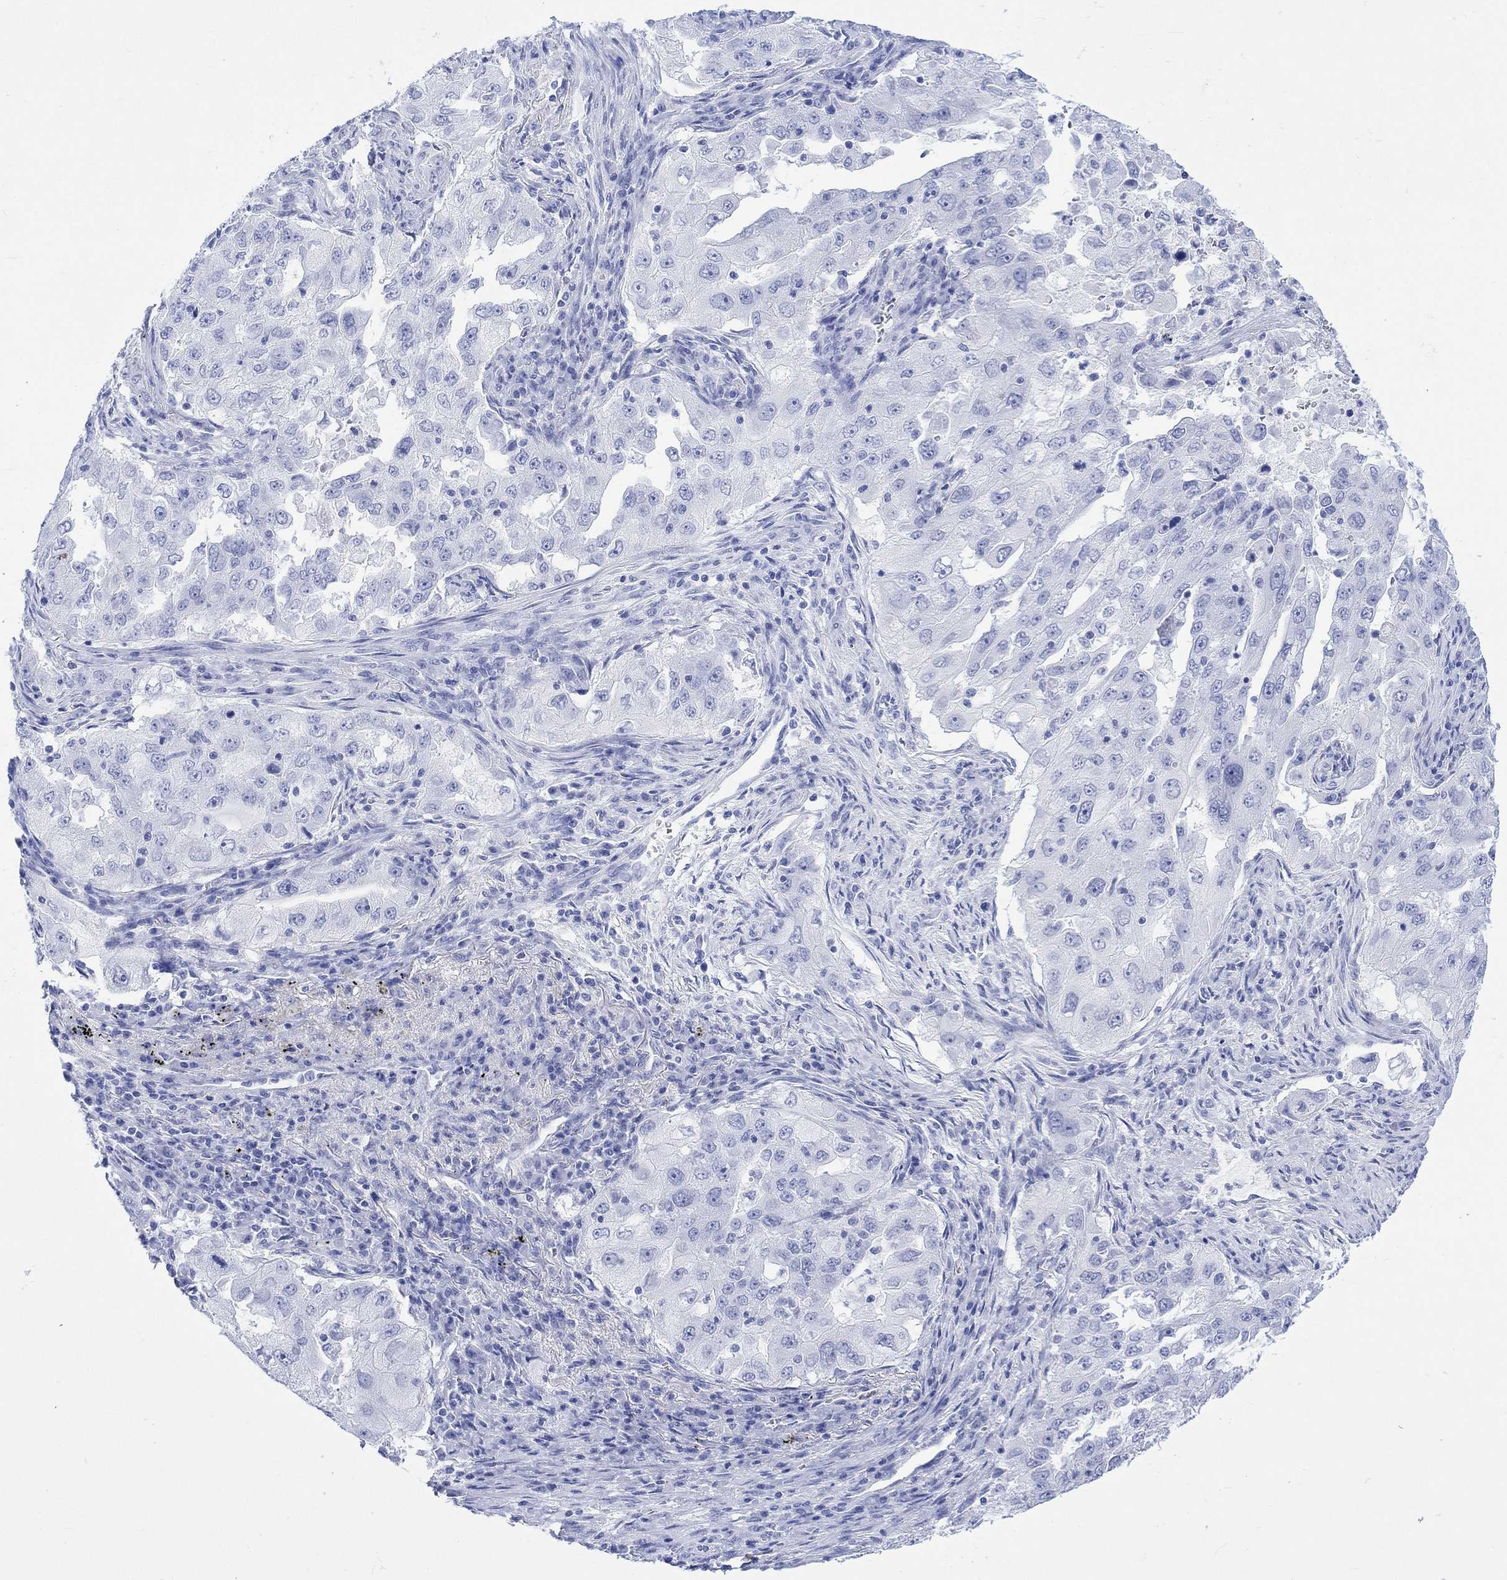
{"staining": {"intensity": "negative", "quantity": "none", "location": "none"}, "tissue": "lung cancer", "cell_type": "Tumor cells", "image_type": "cancer", "snomed": [{"axis": "morphology", "description": "Adenocarcinoma, NOS"}, {"axis": "topography", "description": "Lung"}], "caption": "There is no significant staining in tumor cells of lung adenocarcinoma. The staining is performed using DAB (3,3'-diaminobenzidine) brown chromogen with nuclei counter-stained in using hematoxylin.", "gene": "CELF4", "patient": {"sex": "female", "age": 61}}